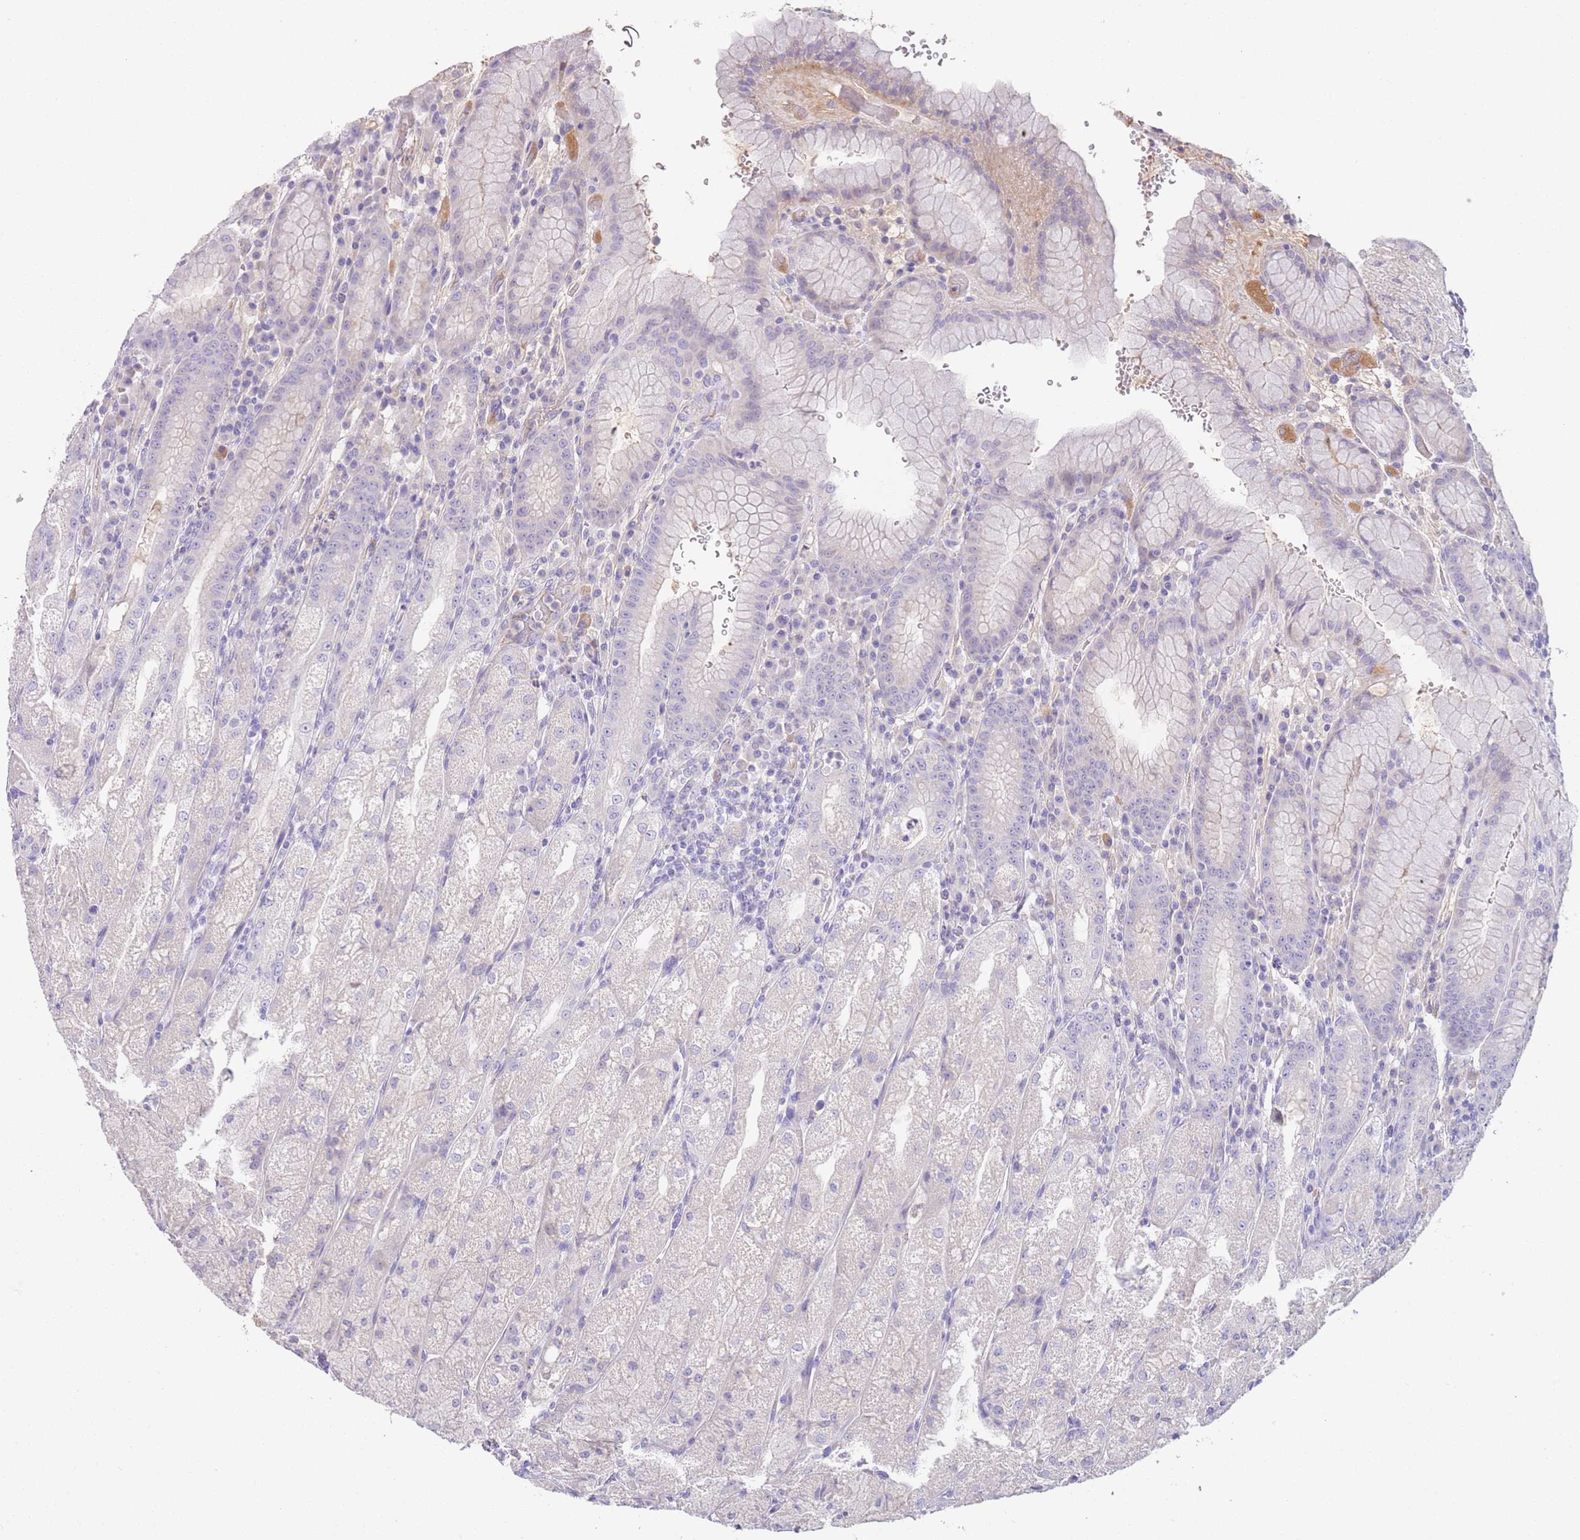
{"staining": {"intensity": "negative", "quantity": "none", "location": "none"}, "tissue": "stomach", "cell_type": "Glandular cells", "image_type": "normal", "snomed": [{"axis": "morphology", "description": "Normal tissue, NOS"}, {"axis": "topography", "description": "Stomach, upper"}], "caption": "The histopathology image reveals no significant staining in glandular cells of stomach.", "gene": "IGFL4", "patient": {"sex": "male", "age": 52}}